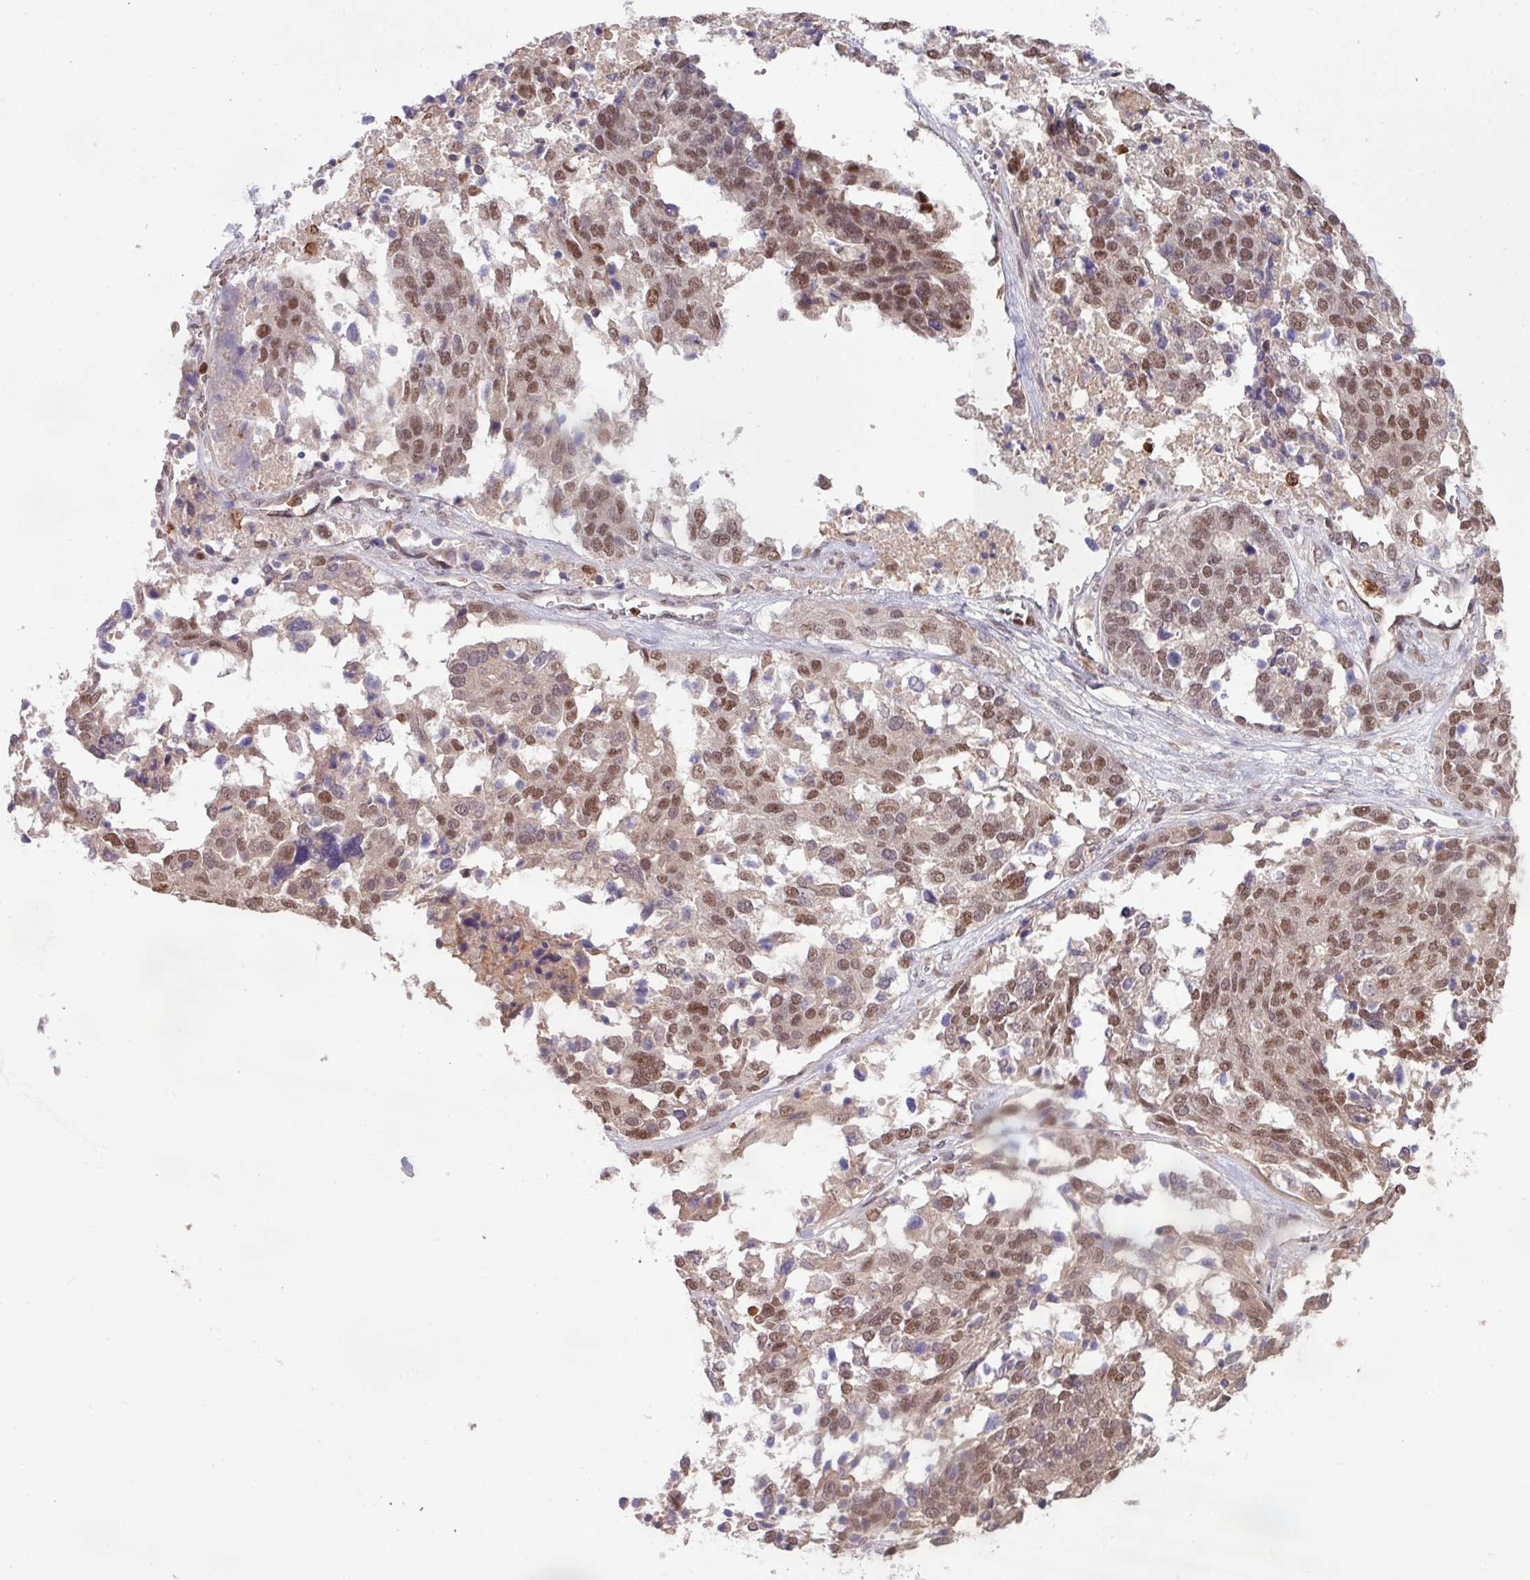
{"staining": {"intensity": "moderate", "quantity": ">75%", "location": "nuclear"}, "tissue": "ovarian cancer", "cell_type": "Tumor cells", "image_type": "cancer", "snomed": [{"axis": "morphology", "description": "Cystadenocarcinoma, serous, NOS"}, {"axis": "topography", "description": "Ovary"}], "caption": "A brown stain shows moderate nuclear expression of a protein in ovarian serous cystadenocarcinoma tumor cells.", "gene": "GON7", "patient": {"sex": "female", "age": 44}}